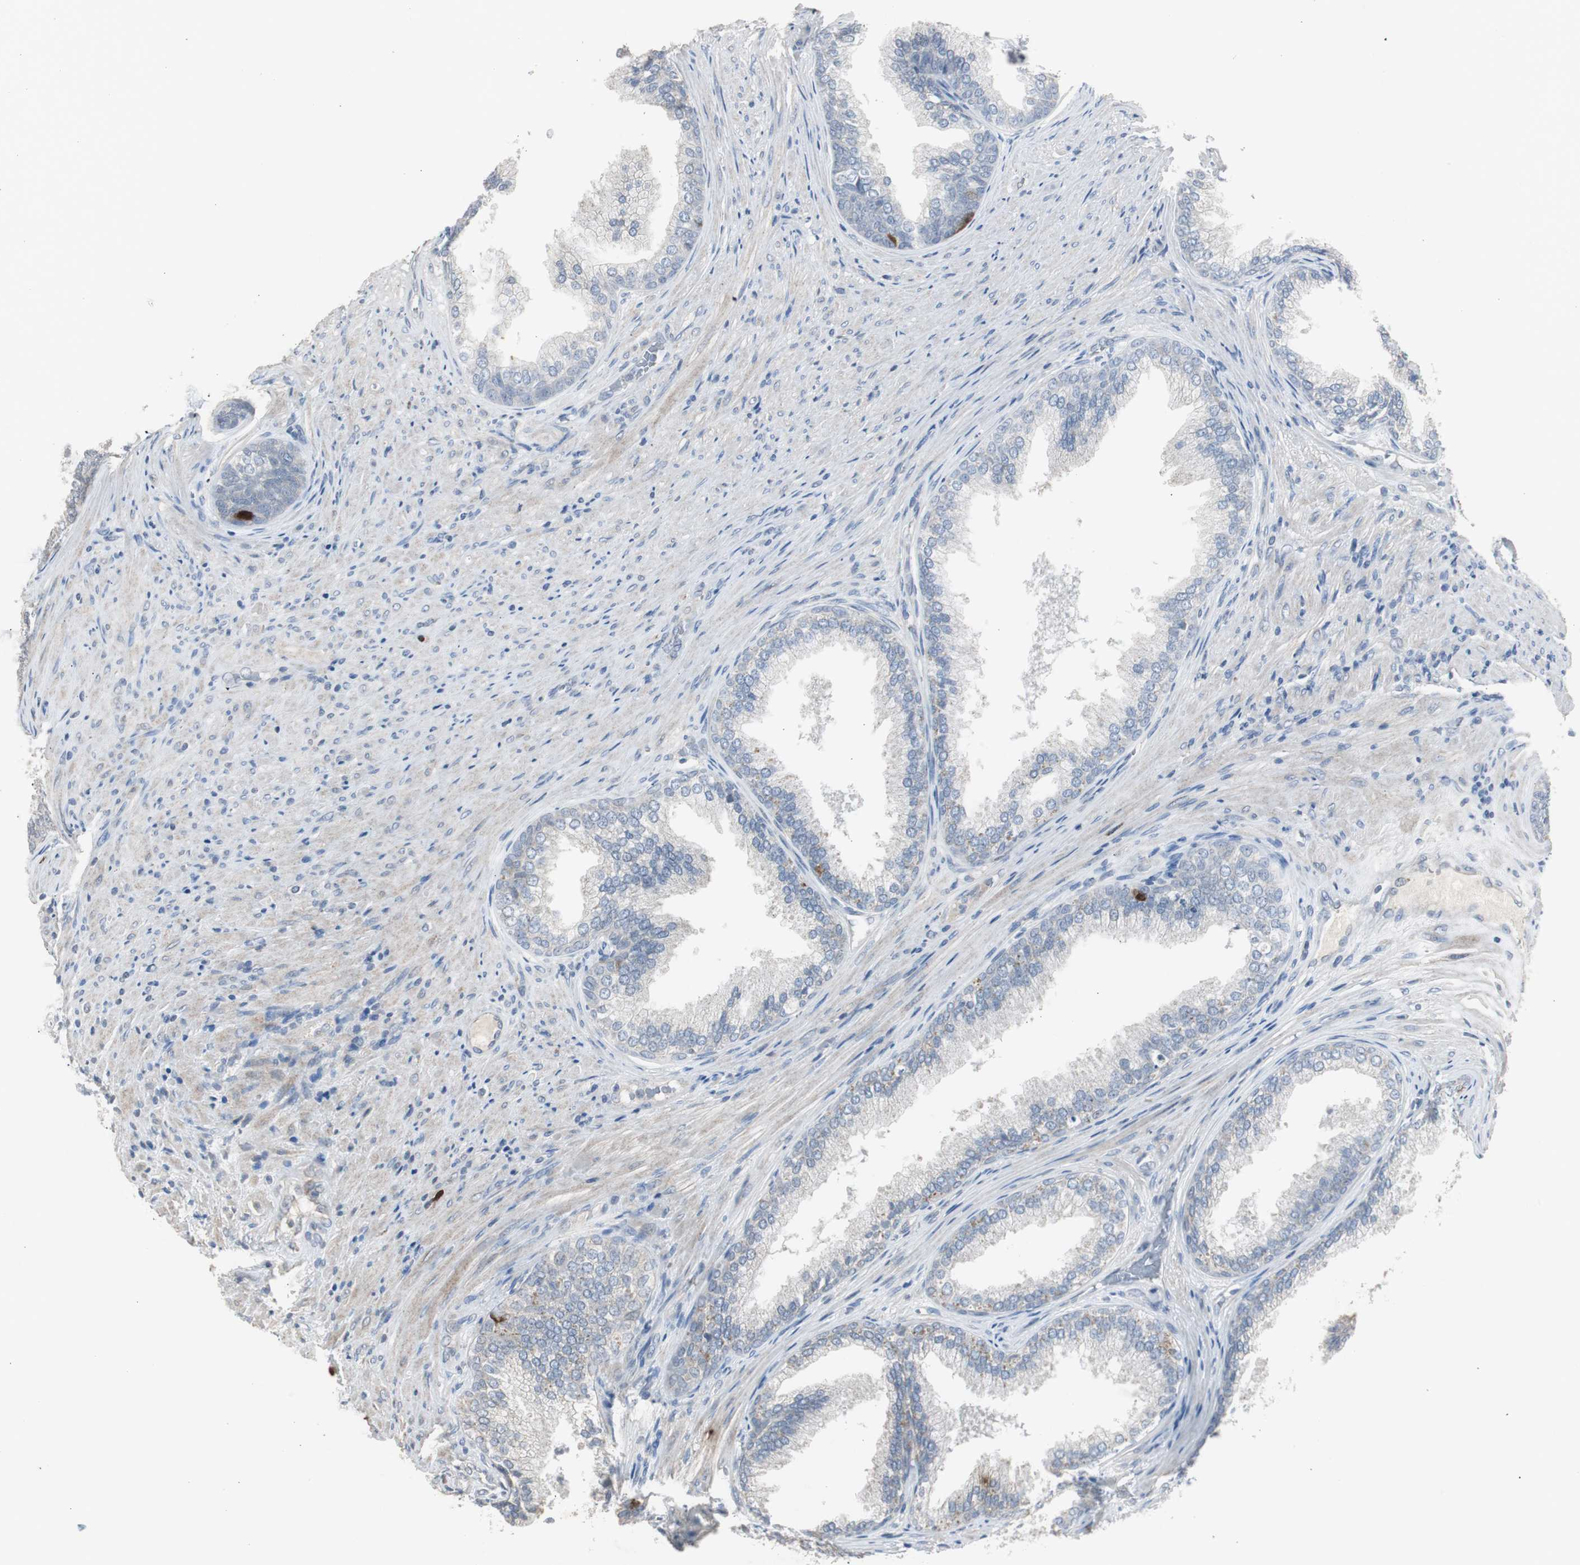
{"staining": {"intensity": "negative", "quantity": "none", "location": "none"}, "tissue": "prostate", "cell_type": "Glandular cells", "image_type": "normal", "snomed": [{"axis": "morphology", "description": "Normal tissue, NOS"}, {"axis": "topography", "description": "Prostate"}], "caption": "DAB (3,3'-diaminobenzidine) immunohistochemical staining of normal prostate displays no significant expression in glandular cells. Brightfield microscopy of IHC stained with DAB (3,3'-diaminobenzidine) (brown) and hematoxylin (blue), captured at high magnification.", "gene": "TK1", "patient": {"sex": "male", "age": 76}}